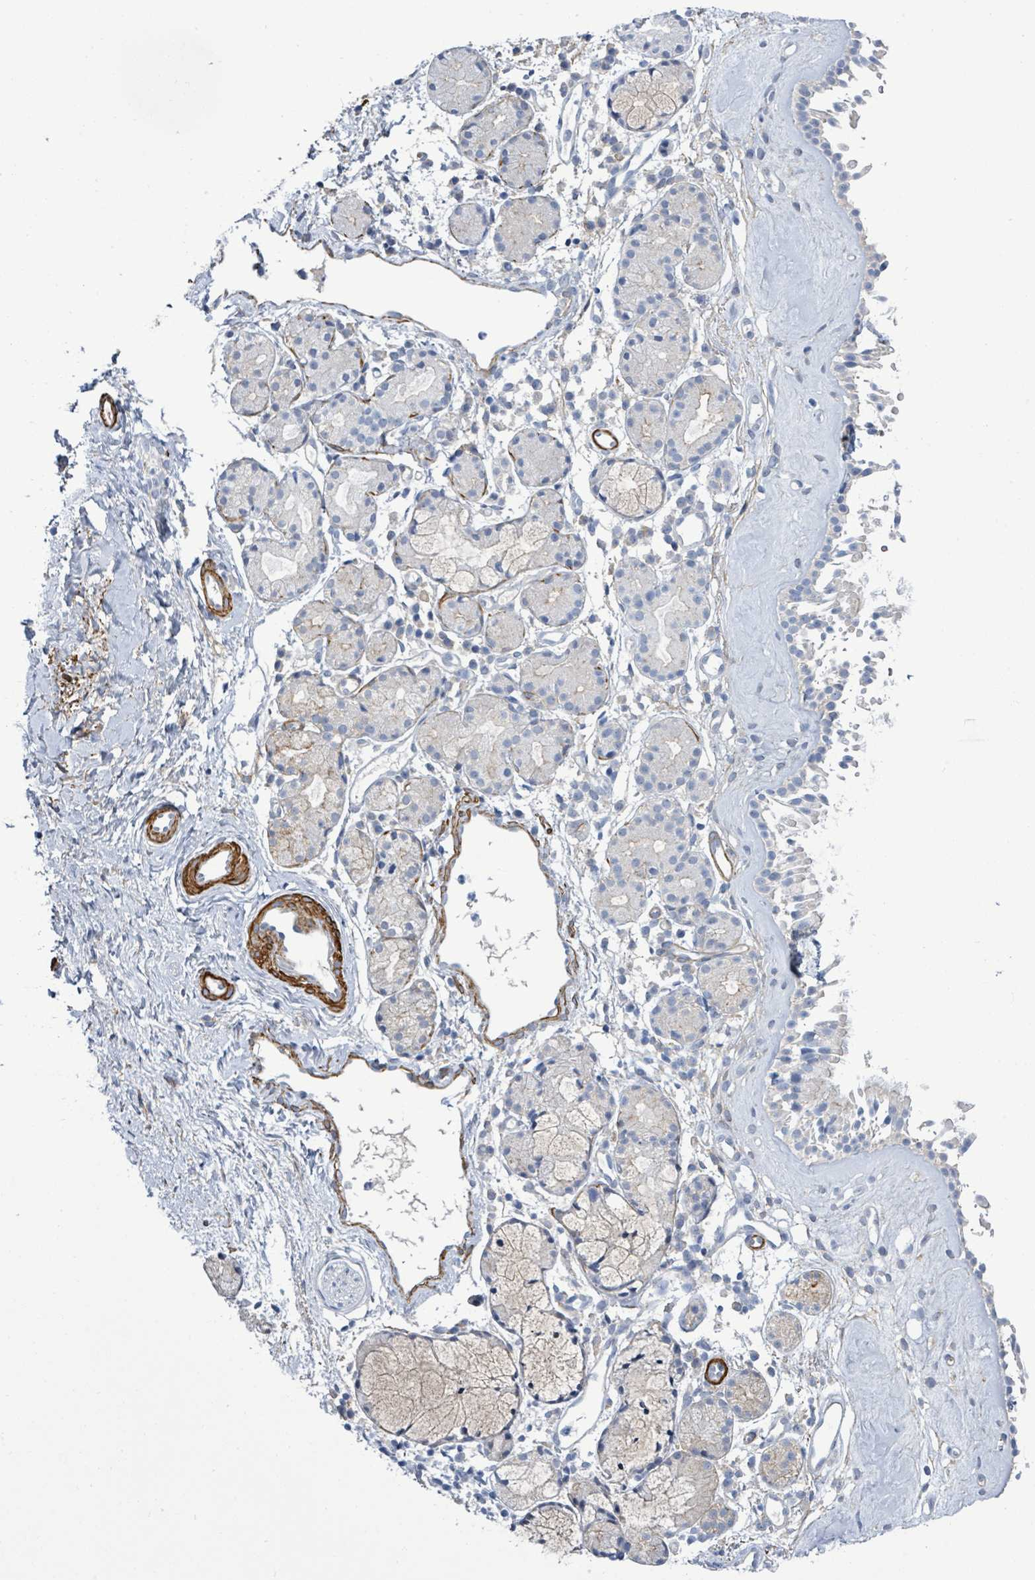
{"staining": {"intensity": "negative", "quantity": "none", "location": "none"}, "tissue": "nasopharynx", "cell_type": "Respiratory epithelial cells", "image_type": "normal", "snomed": [{"axis": "morphology", "description": "Normal tissue, NOS"}, {"axis": "topography", "description": "Nasopharynx"}], "caption": "Immunohistochemistry of normal human nasopharynx reveals no positivity in respiratory epithelial cells. Brightfield microscopy of immunohistochemistry (IHC) stained with DAB (3,3'-diaminobenzidine) (brown) and hematoxylin (blue), captured at high magnification.", "gene": "DMRTC1B", "patient": {"sex": "male", "age": 82}}